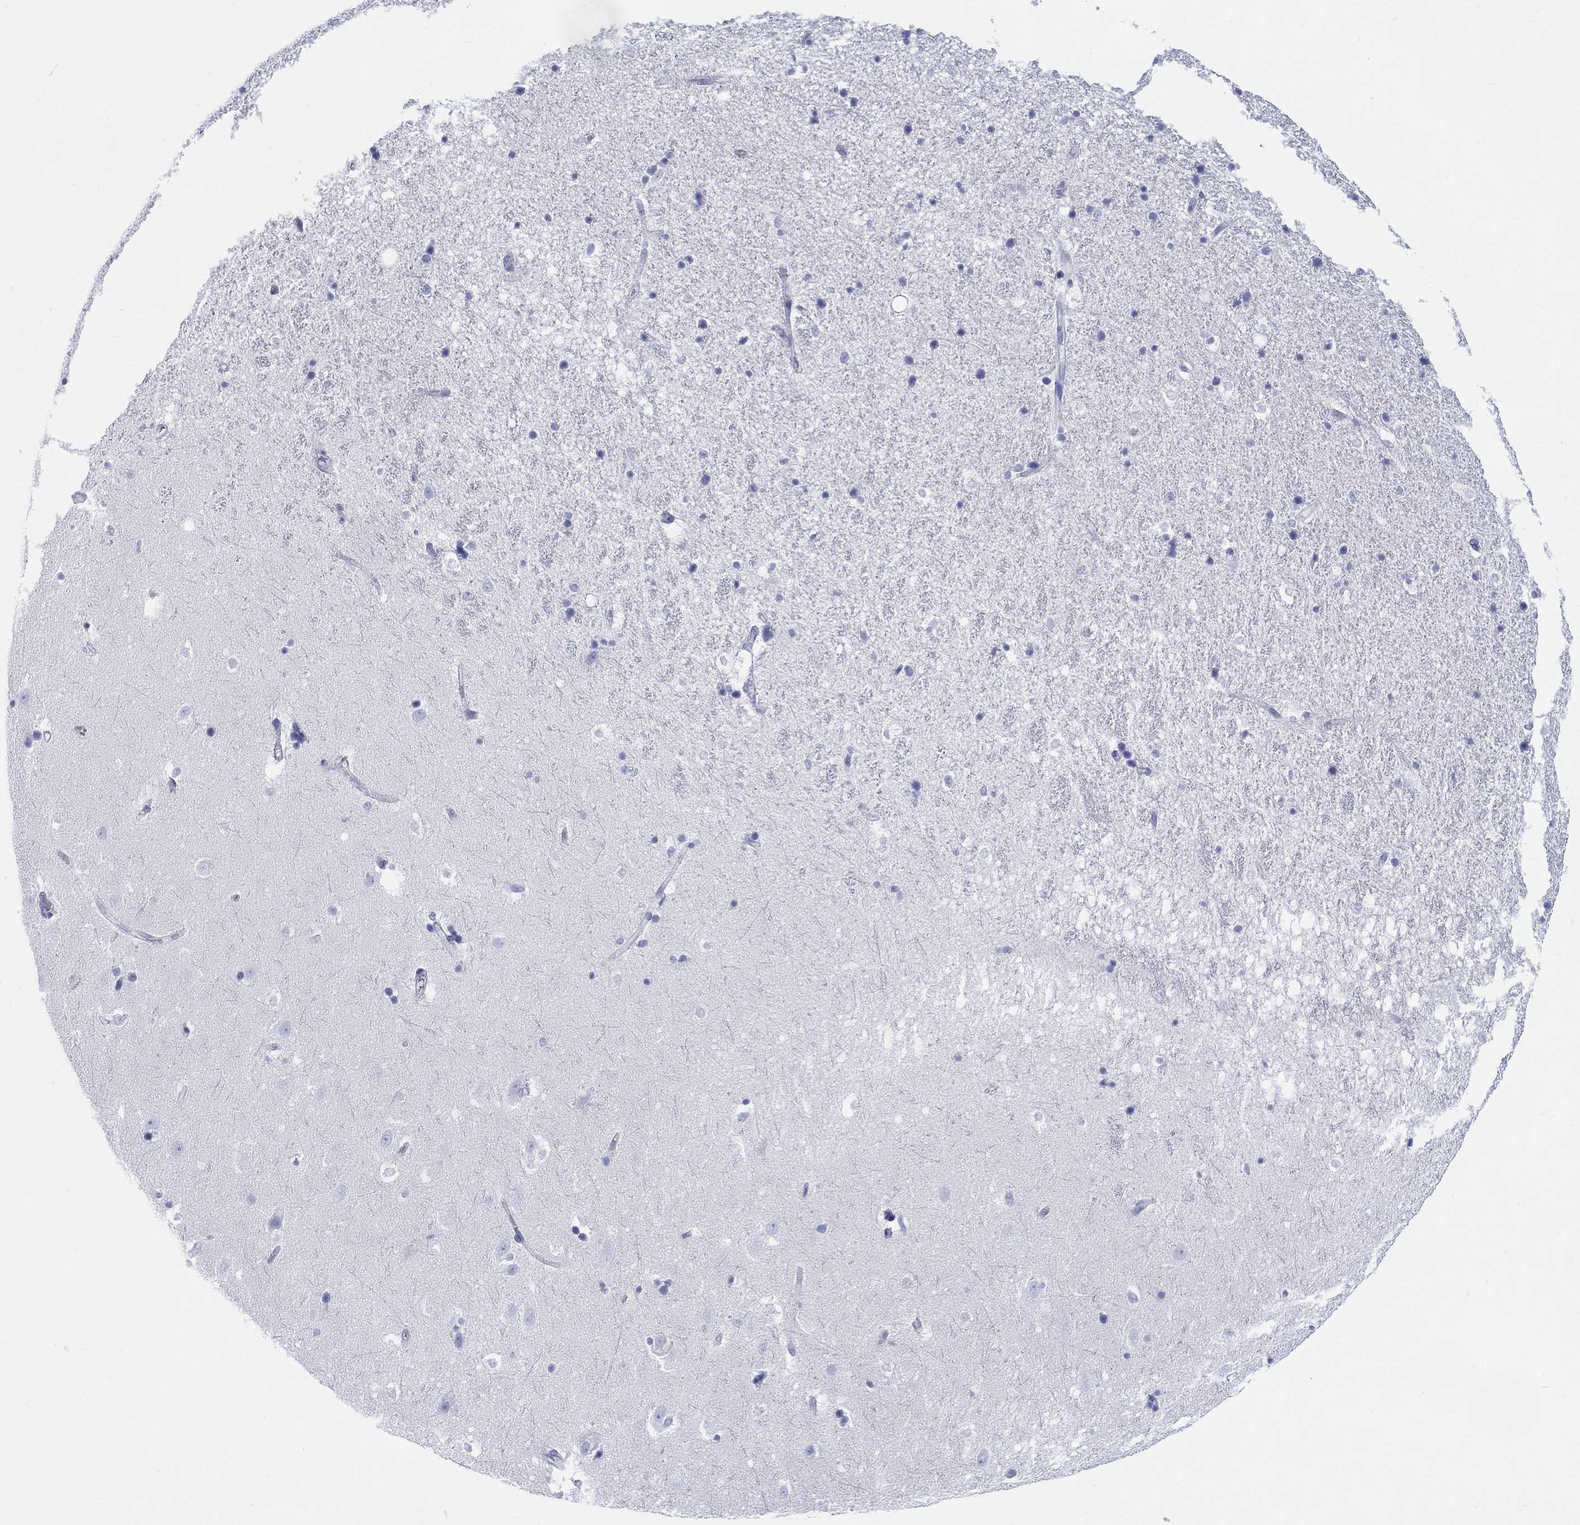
{"staining": {"intensity": "negative", "quantity": "none", "location": "none"}, "tissue": "hippocampus", "cell_type": "Glial cells", "image_type": "normal", "snomed": [{"axis": "morphology", "description": "Normal tissue, NOS"}, {"axis": "topography", "description": "Hippocampus"}], "caption": "Glial cells are negative for protein expression in benign human hippocampus.", "gene": "ENSG00000285953", "patient": {"sex": "male", "age": 49}}